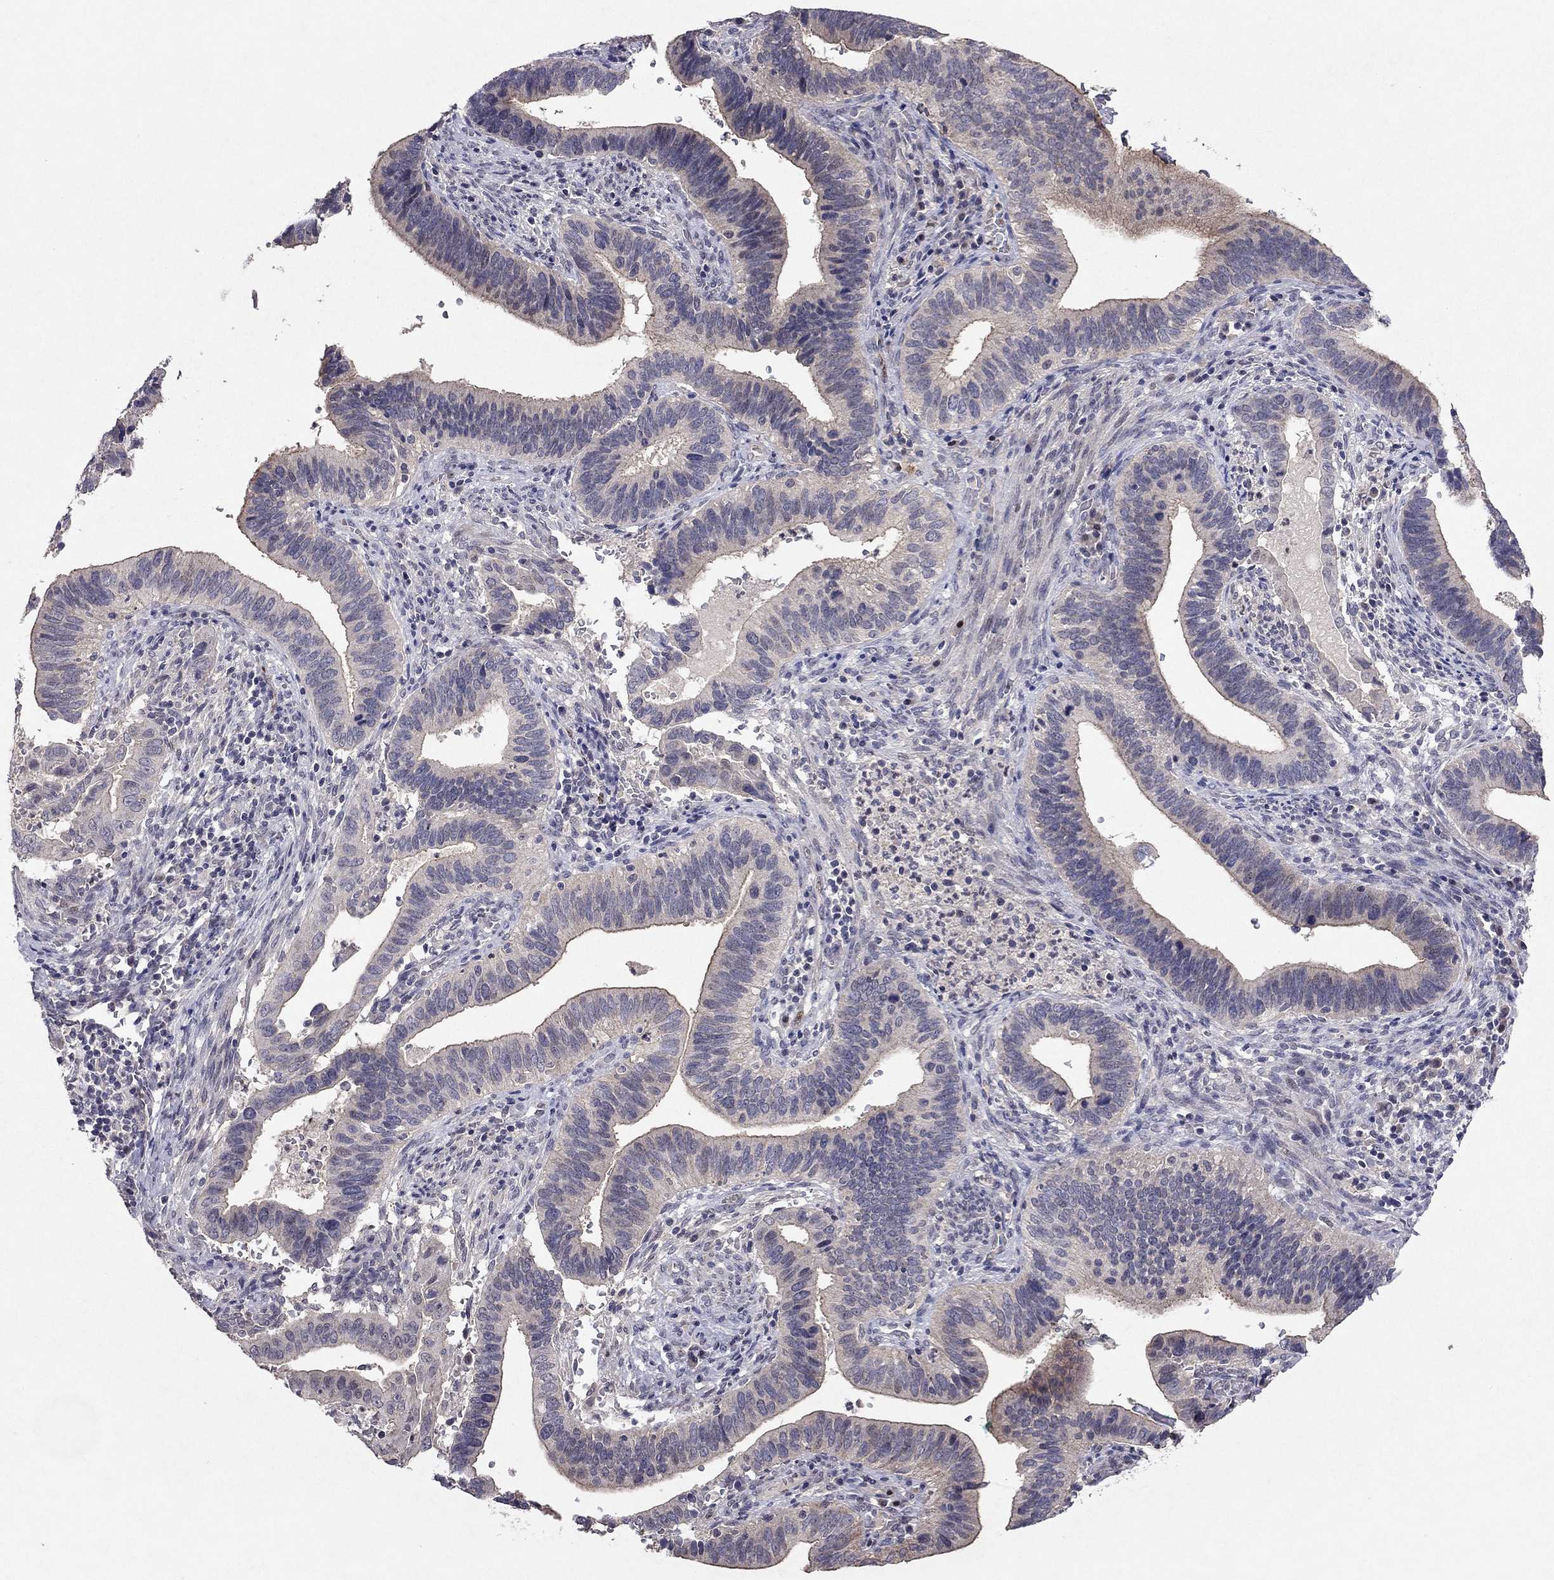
{"staining": {"intensity": "moderate", "quantity": "25%-75%", "location": "cytoplasmic/membranous"}, "tissue": "cervical cancer", "cell_type": "Tumor cells", "image_type": "cancer", "snomed": [{"axis": "morphology", "description": "Adenocarcinoma, NOS"}, {"axis": "topography", "description": "Cervix"}], "caption": "Immunohistochemical staining of human cervical cancer reveals moderate cytoplasmic/membranous protein expression in about 25%-75% of tumor cells. Nuclei are stained in blue.", "gene": "ESR2", "patient": {"sex": "female", "age": 42}}